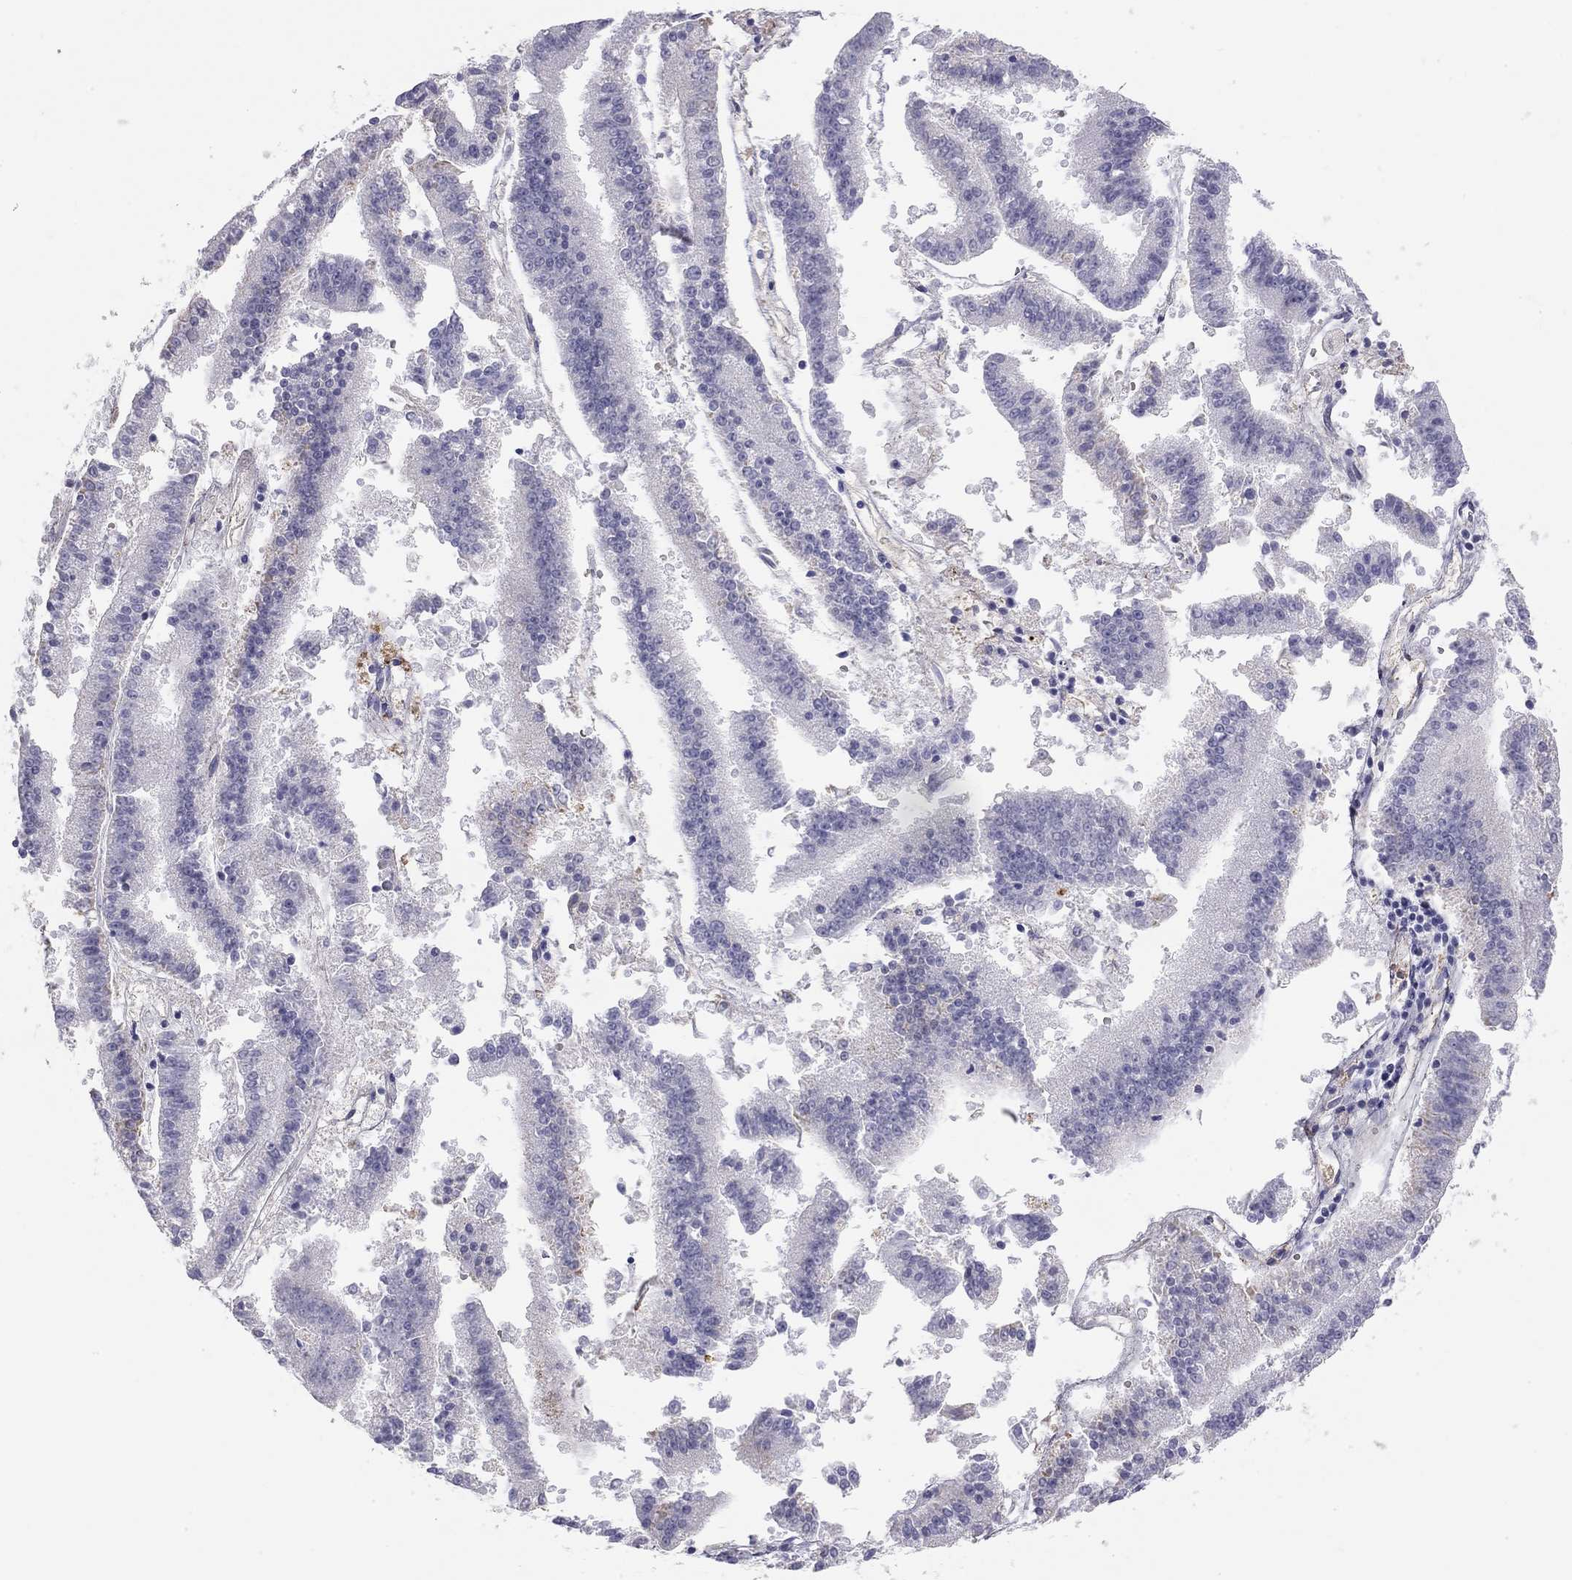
{"staining": {"intensity": "negative", "quantity": "none", "location": "none"}, "tissue": "endometrial cancer", "cell_type": "Tumor cells", "image_type": "cancer", "snomed": [{"axis": "morphology", "description": "Adenocarcinoma, NOS"}, {"axis": "topography", "description": "Endometrium"}], "caption": "Endometrial cancer (adenocarcinoma) stained for a protein using immunohistochemistry (IHC) exhibits no expression tumor cells.", "gene": "TDRD6", "patient": {"sex": "female", "age": 66}}